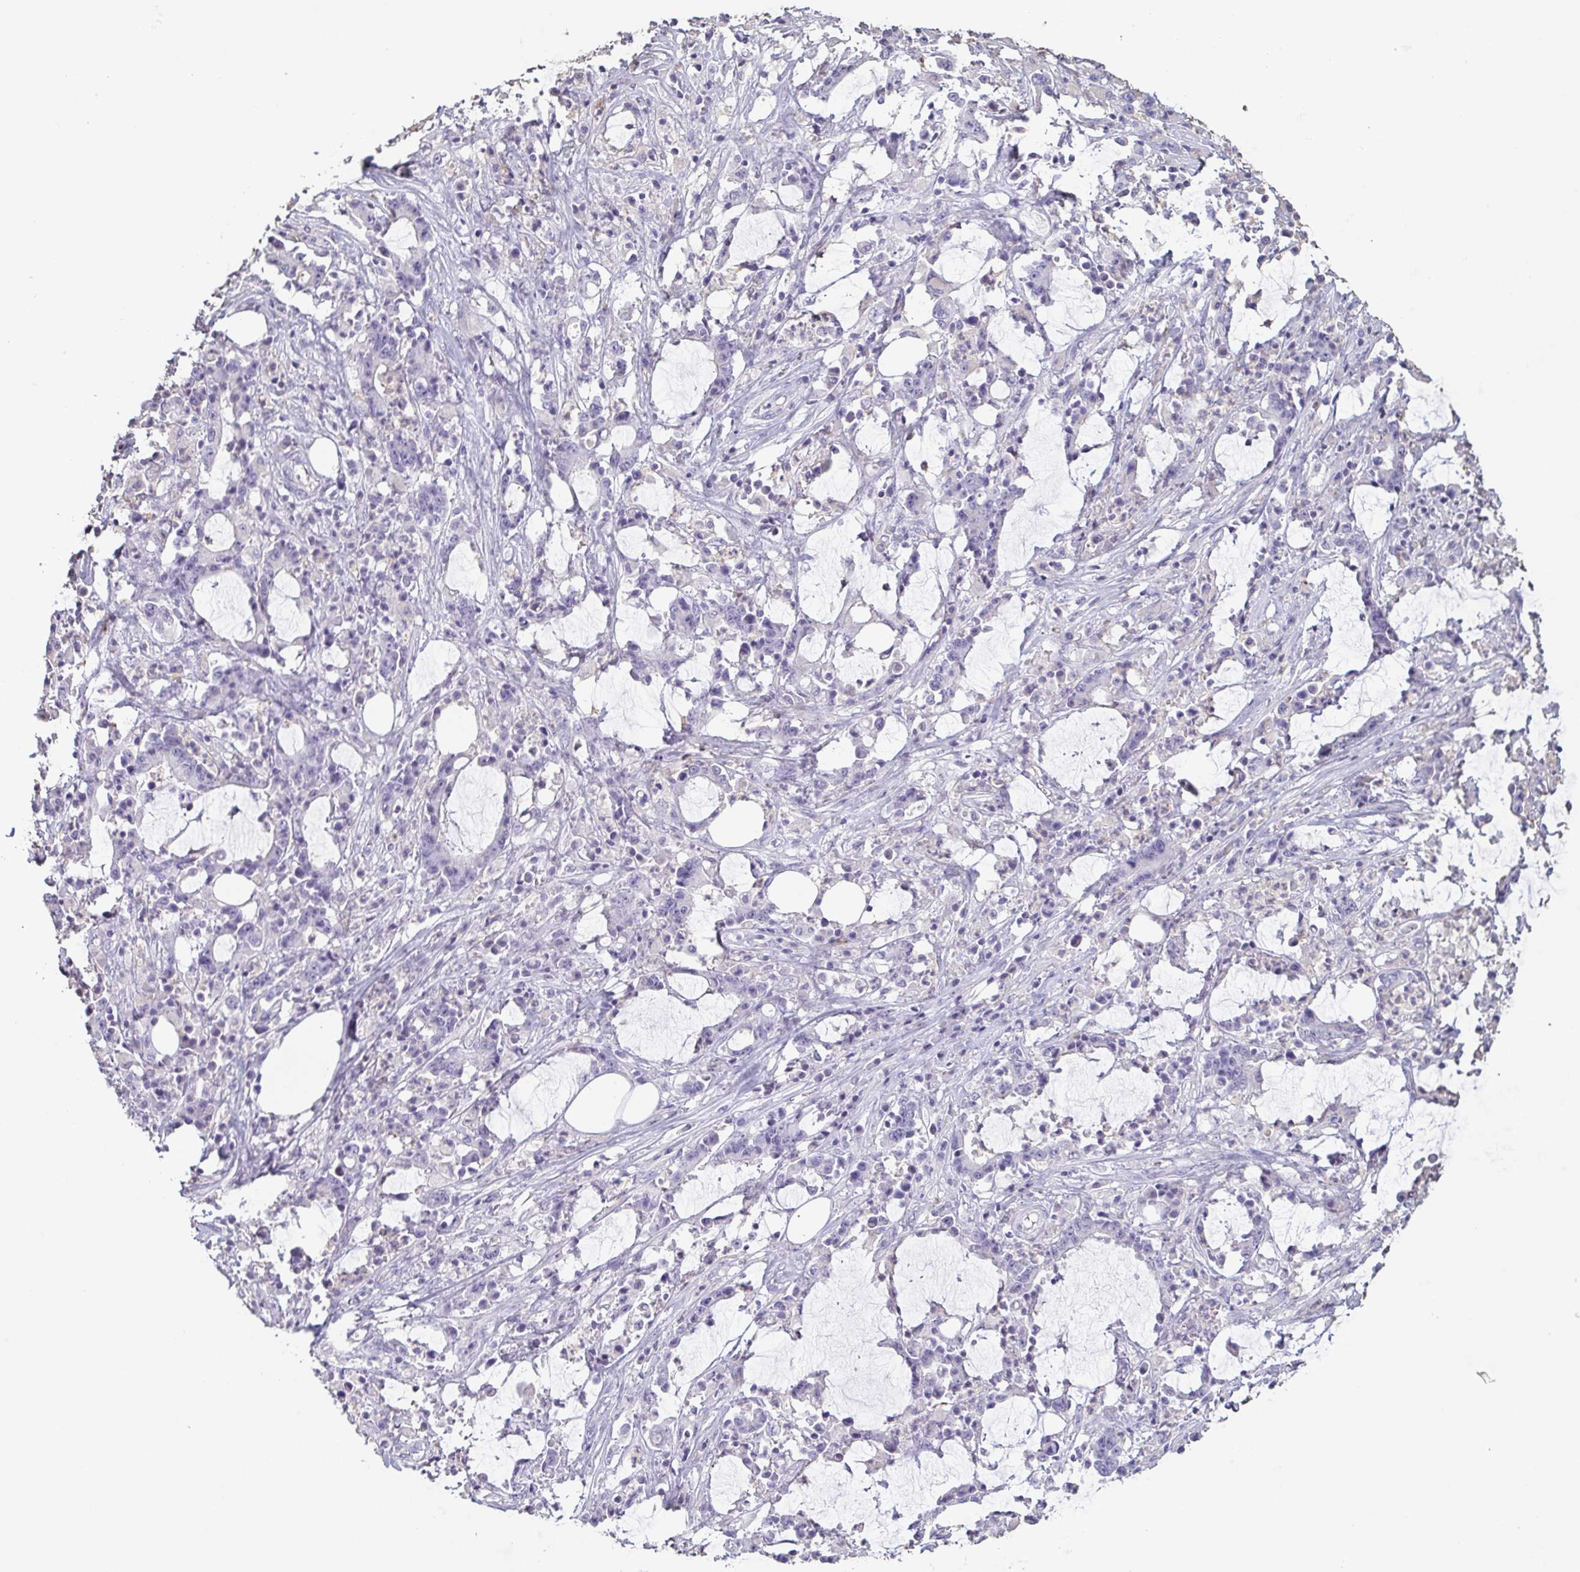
{"staining": {"intensity": "negative", "quantity": "none", "location": "none"}, "tissue": "stomach cancer", "cell_type": "Tumor cells", "image_type": "cancer", "snomed": [{"axis": "morphology", "description": "Adenocarcinoma, NOS"}, {"axis": "topography", "description": "Stomach, upper"}], "caption": "An immunohistochemistry (IHC) micrograph of stomach cancer (adenocarcinoma) is shown. There is no staining in tumor cells of stomach cancer (adenocarcinoma). Brightfield microscopy of immunohistochemistry (IHC) stained with DAB (3,3'-diaminobenzidine) (brown) and hematoxylin (blue), captured at high magnification.", "gene": "BPIFA2", "patient": {"sex": "male", "age": 68}}